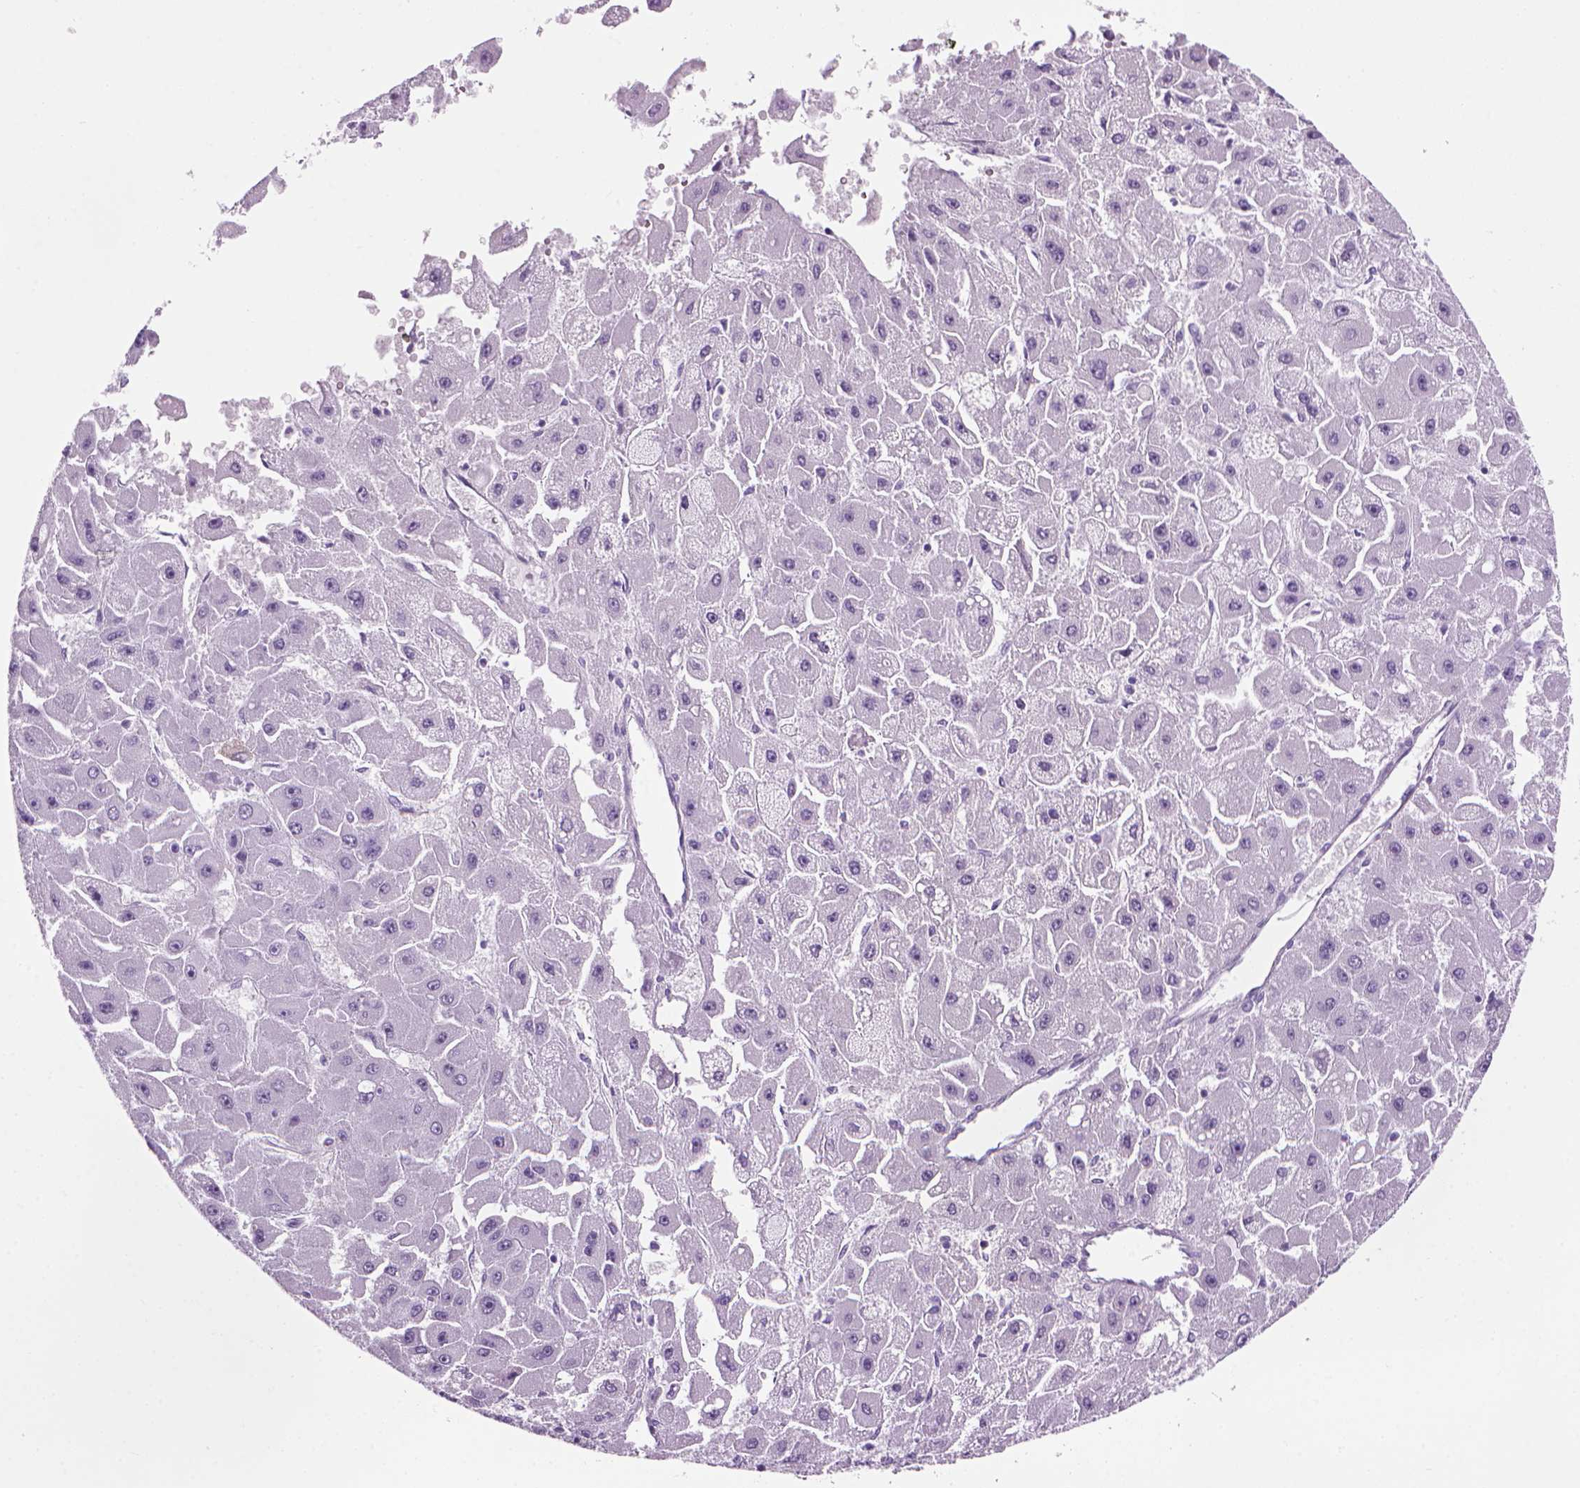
{"staining": {"intensity": "negative", "quantity": "none", "location": "none"}, "tissue": "liver cancer", "cell_type": "Tumor cells", "image_type": "cancer", "snomed": [{"axis": "morphology", "description": "Carcinoma, Hepatocellular, NOS"}, {"axis": "topography", "description": "Liver"}], "caption": "Tumor cells show no significant staining in liver cancer (hepatocellular carcinoma).", "gene": "MZB1", "patient": {"sex": "female", "age": 25}}